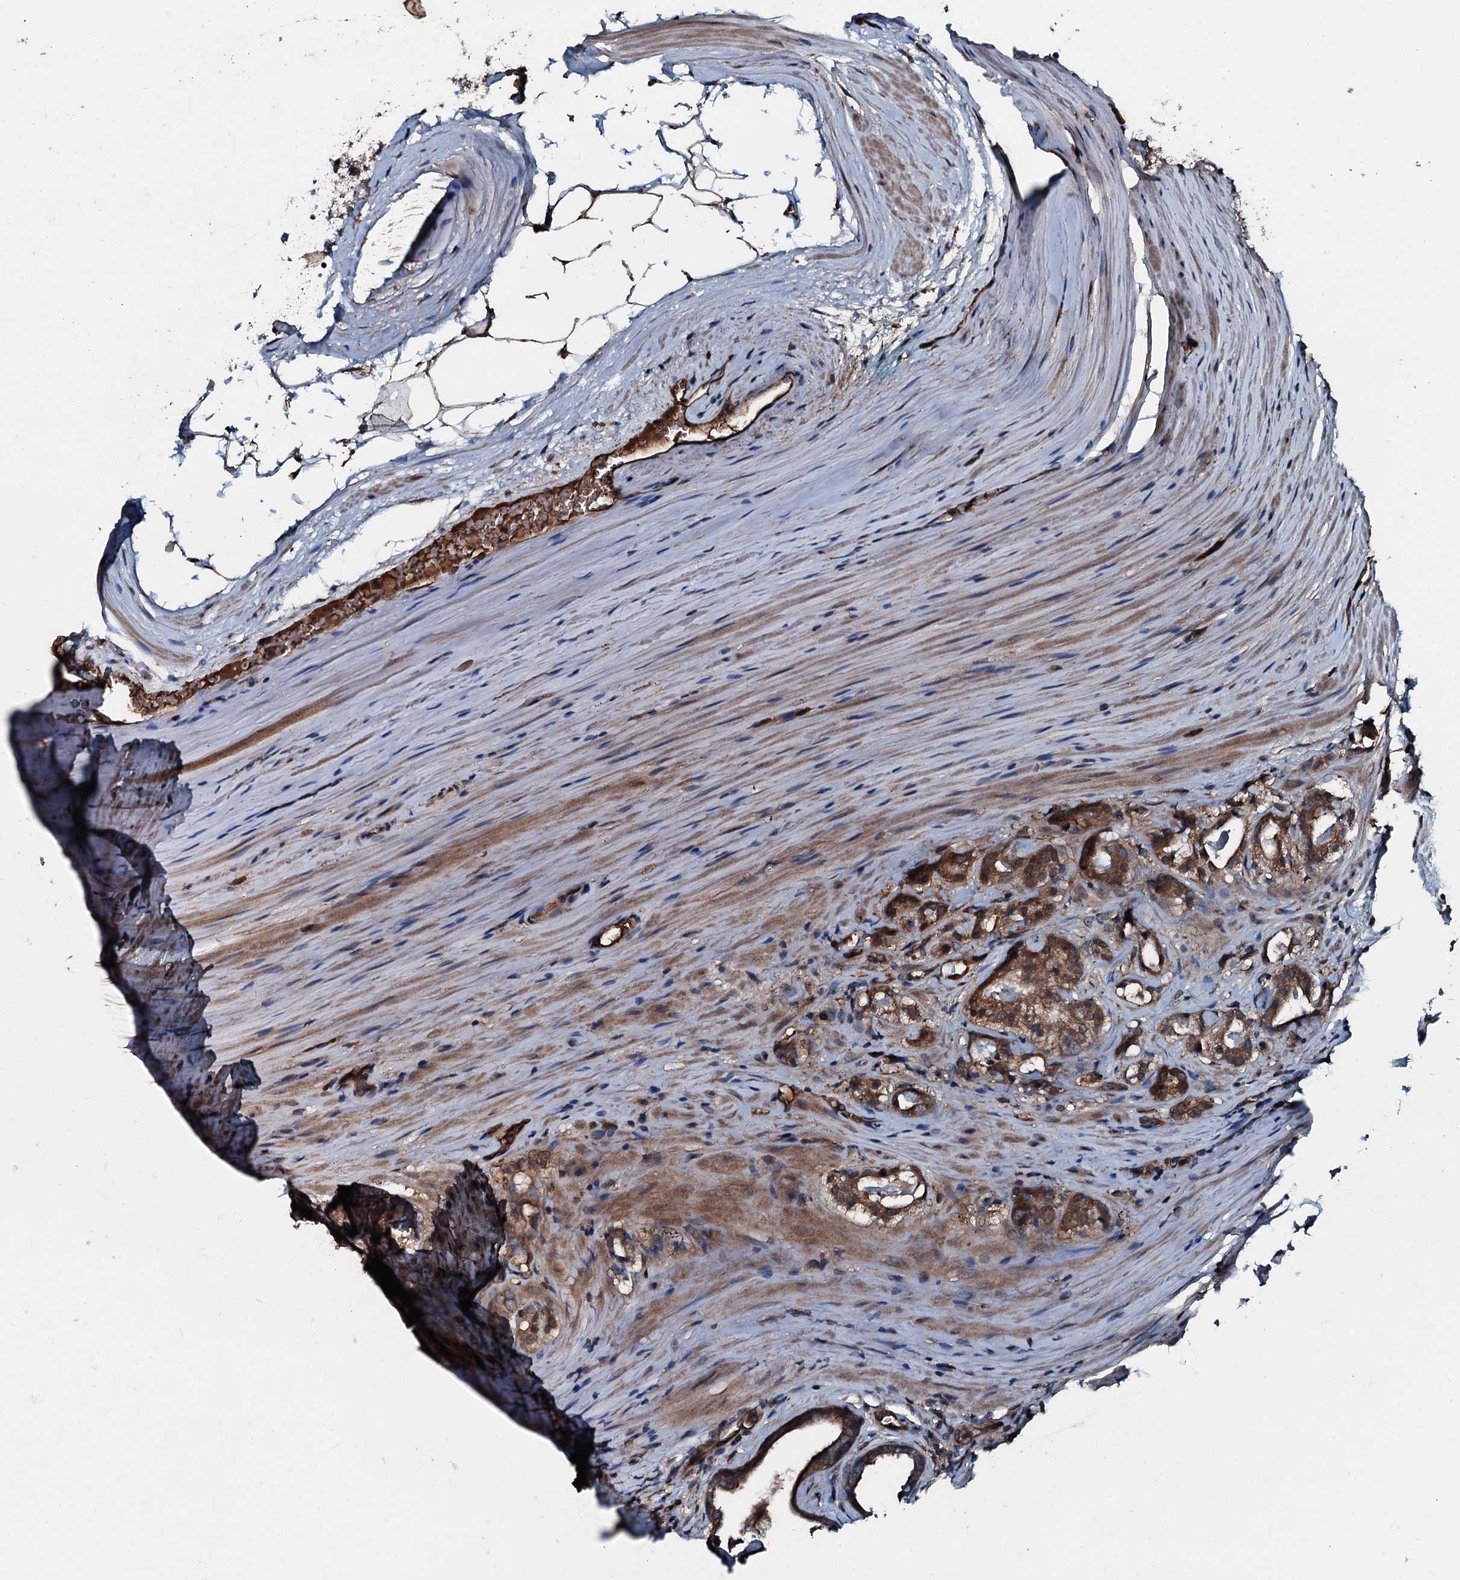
{"staining": {"intensity": "strong", "quantity": ">75%", "location": "cytoplasmic/membranous"}, "tissue": "prostate cancer", "cell_type": "Tumor cells", "image_type": "cancer", "snomed": [{"axis": "morphology", "description": "Adenocarcinoma, High grade"}, {"axis": "topography", "description": "Prostate"}], "caption": "Immunohistochemical staining of prostate cancer (high-grade adenocarcinoma) exhibits high levels of strong cytoplasmic/membranous protein staining in about >75% of tumor cells.", "gene": "AARS1", "patient": {"sex": "male", "age": 63}}